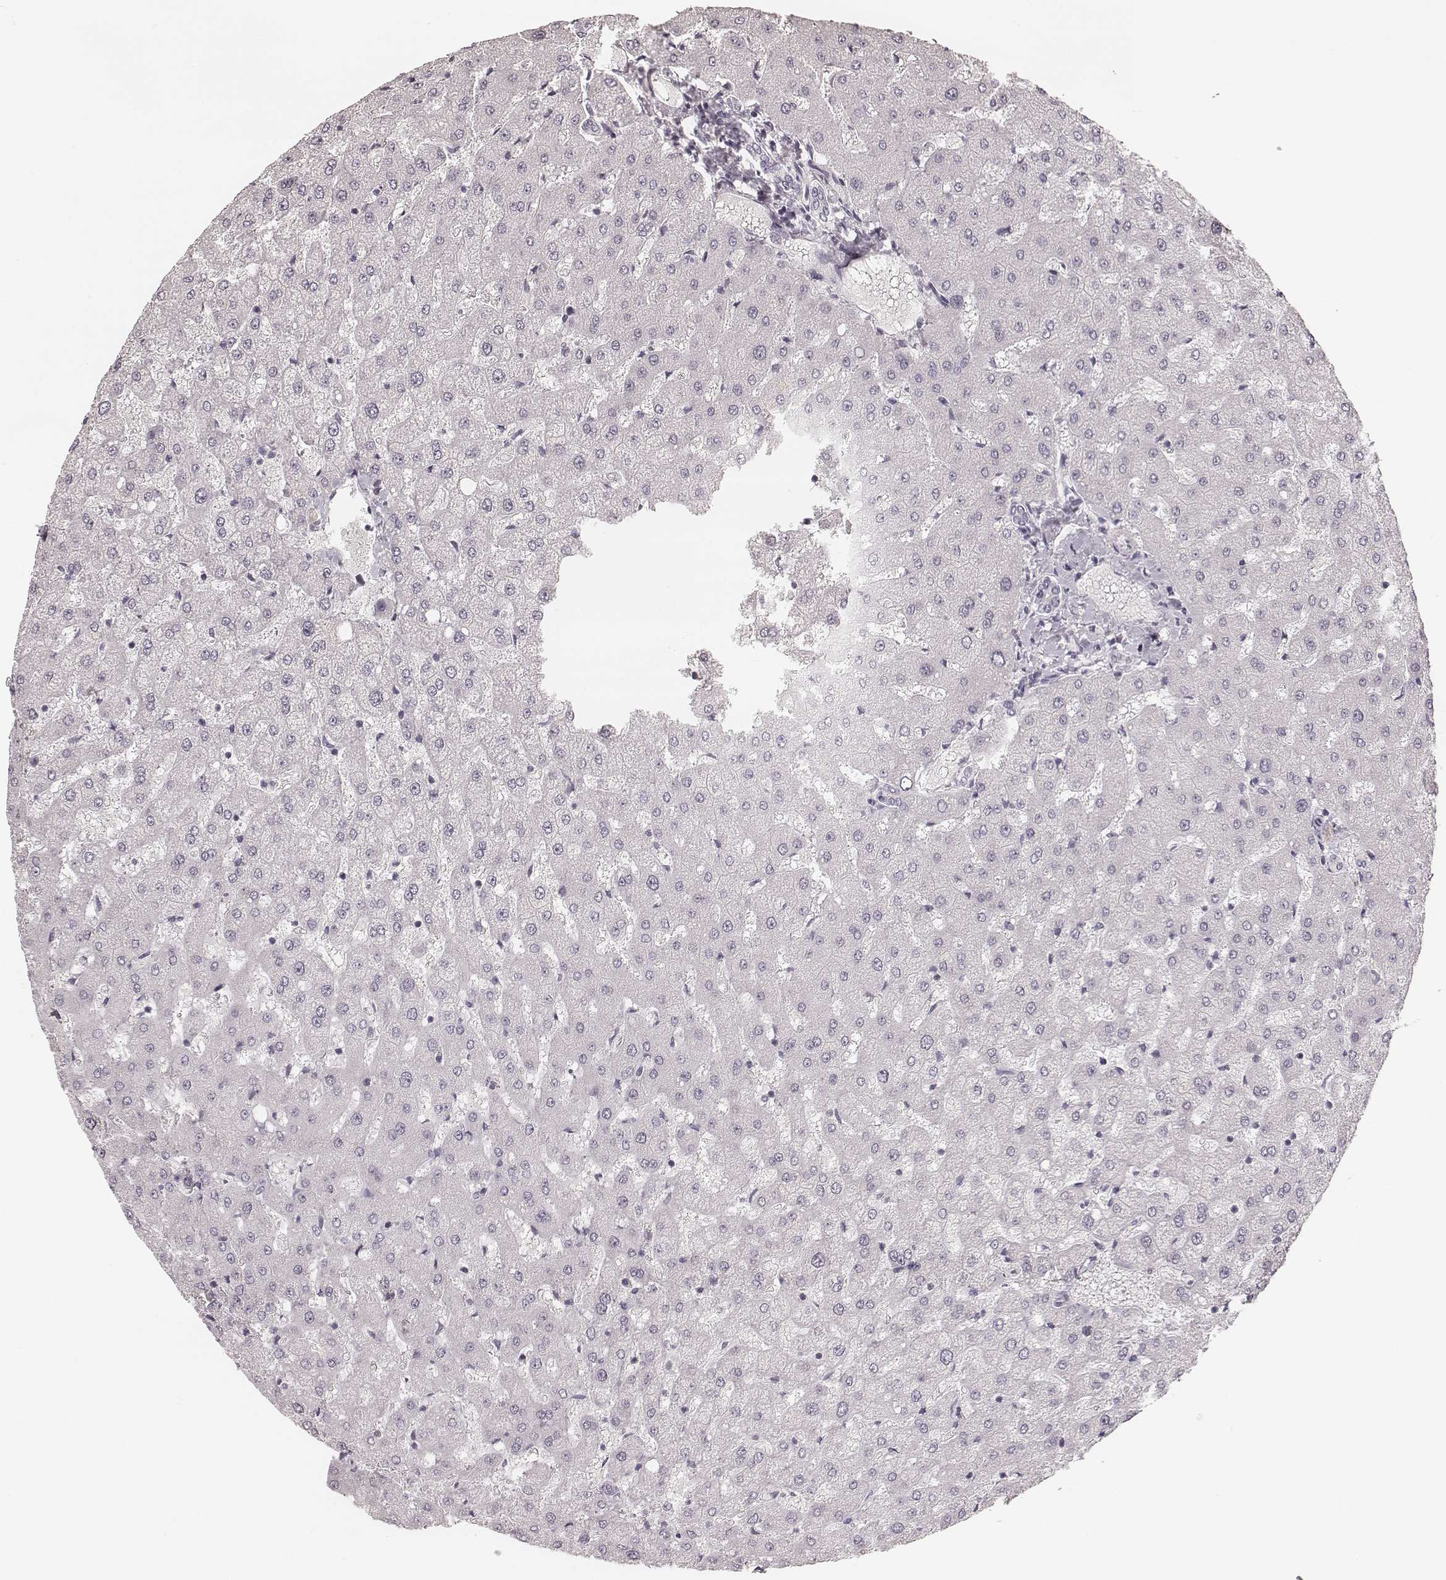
{"staining": {"intensity": "negative", "quantity": "none", "location": "none"}, "tissue": "liver", "cell_type": "Cholangiocytes", "image_type": "normal", "snomed": [{"axis": "morphology", "description": "Normal tissue, NOS"}, {"axis": "topography", "description": "Liver"}], "caption": "IHC of unremarkable liver demonstrates no staining in cholangiocytes.", "gene": "SPATA24", "patient": {"sex": "female", "age": 50}}